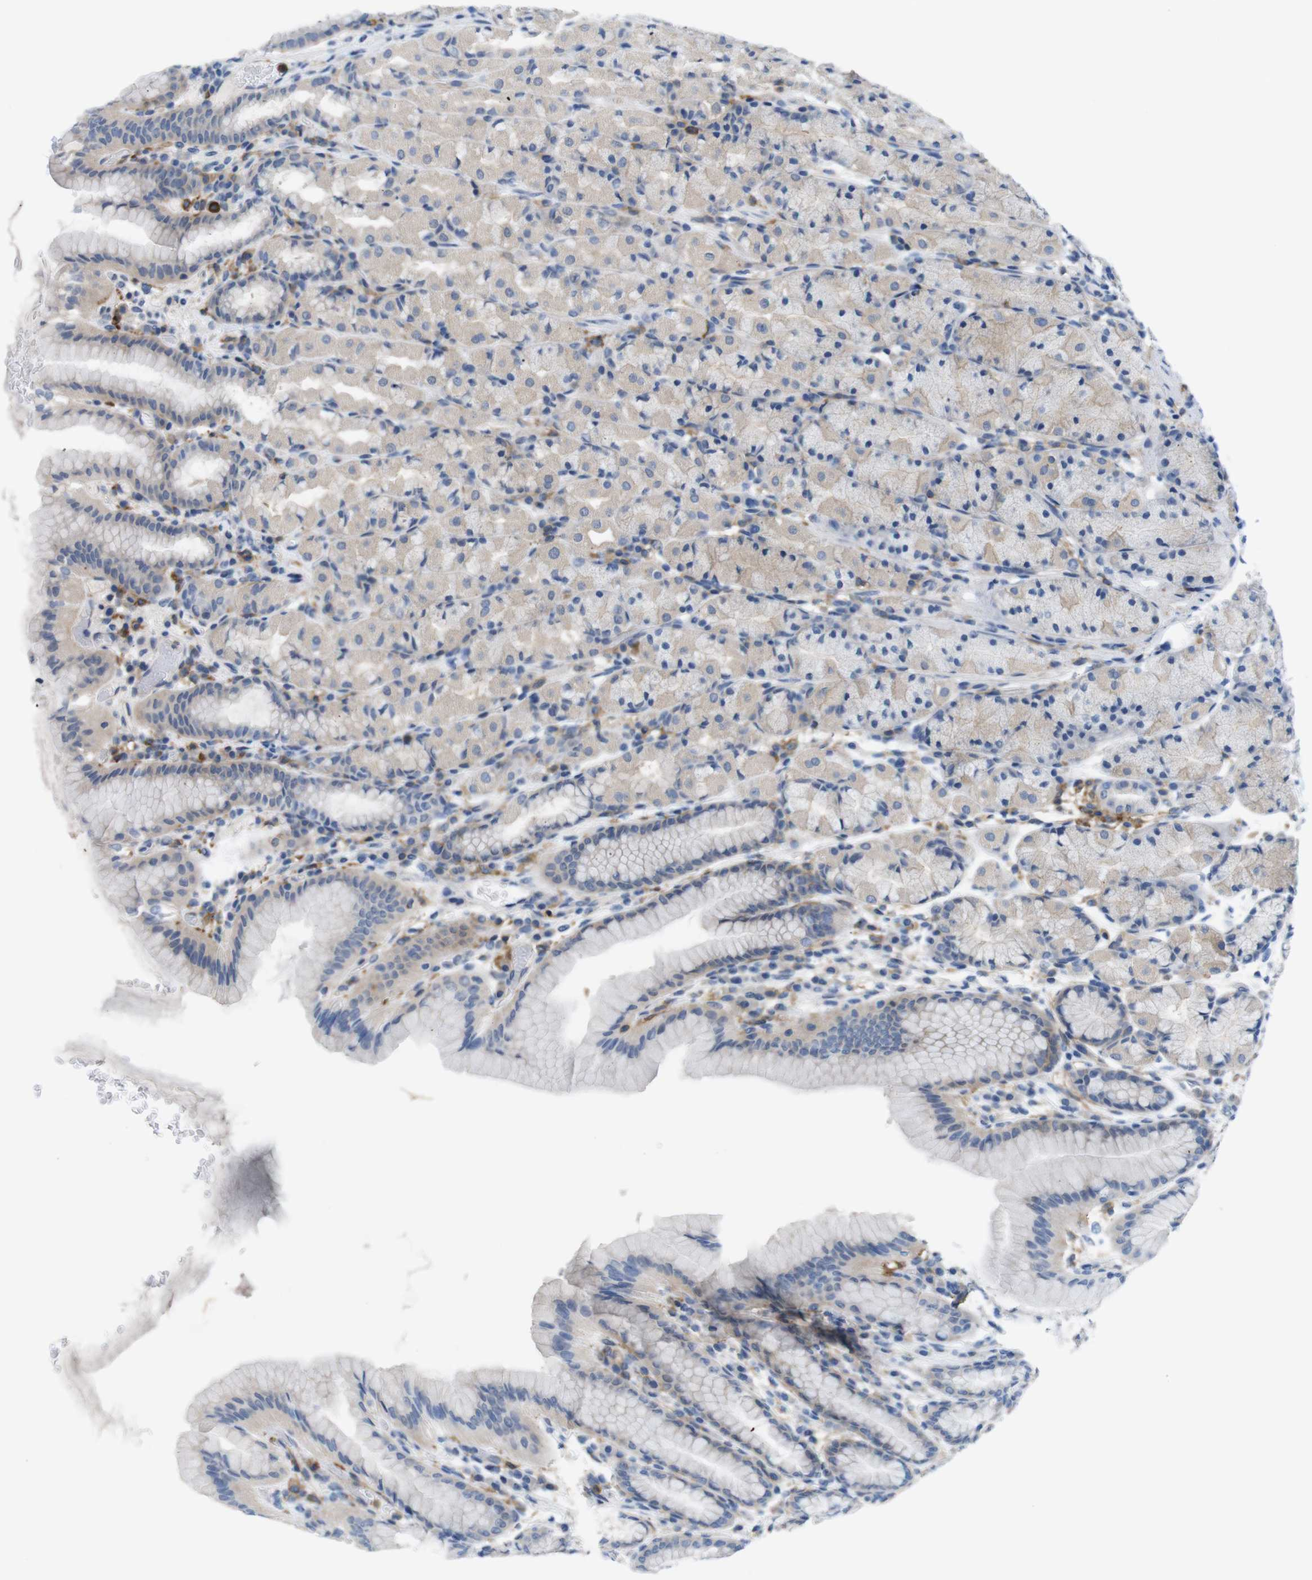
{"staining": {"intensity": "weak", "quantity": "25%-75%", "location": "cytoplasmic/membranous"}, "tissue": "stomach", "cell_type": "Glandular cells", "image_type": "normal", "snomed": [{"axis": "morphology", "description": "Normal tissue, NOS"}, {"axis": "topography", "description": "Stomach, upper"}], "caption": "Weak cytoplasmic/membranous protein staining is appreciated in about 25%-75% of glandular cells in stomach.", "gene": "CD300C", "patient": {"sex": "male", "age": 68}}